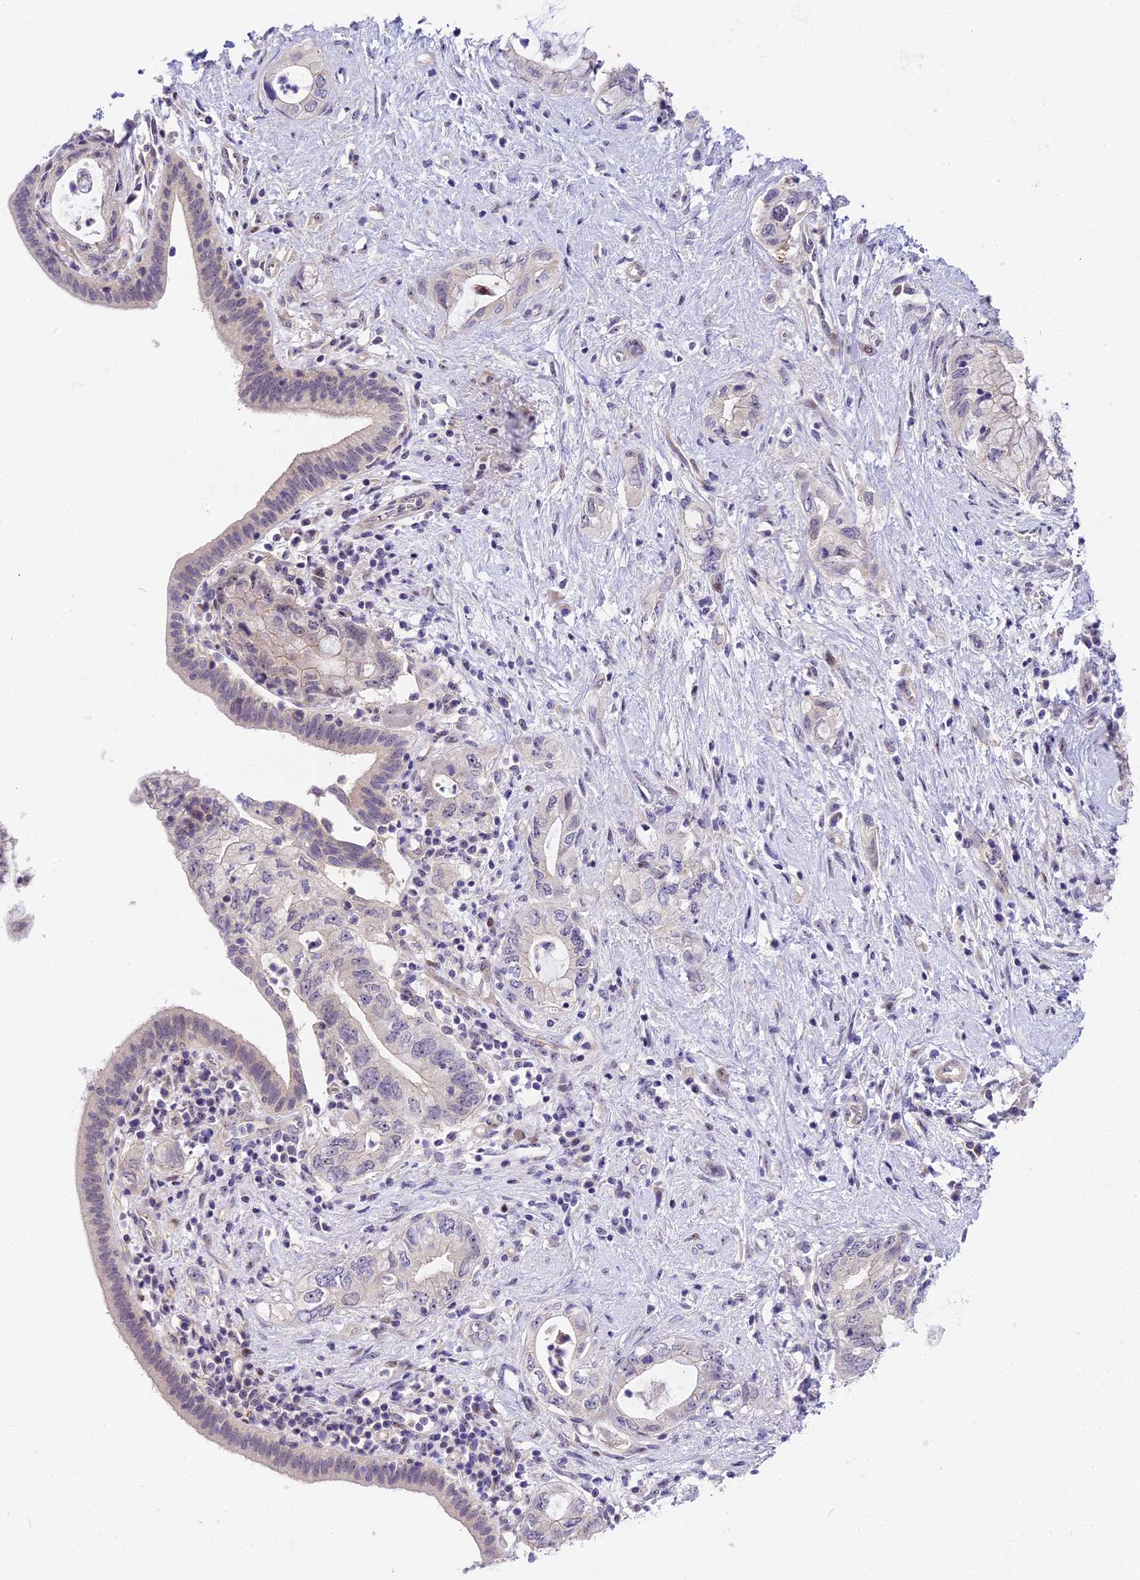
{"staining": {"intensity": "negative", "quantity": "none", "location": "none"}, "tissue": "pancreatic cancer", "cell_type": "Tumor cells", "image_type": "cancer", "snomed": [{"axis": "morphology", "description": "Adenocarcinoma, NOS"}, {"axis": "topography", "description": "Pancreas"}], "caption": "This histopathology image is of pancreatic cancer (adenocarcinoma) stained with IHC to label a protein in brown with the nuclei are counter-stained blue. There is no expression in tumor cells.", "gene": "MIDN", "patient": {"sex": "female", "age": 73}}